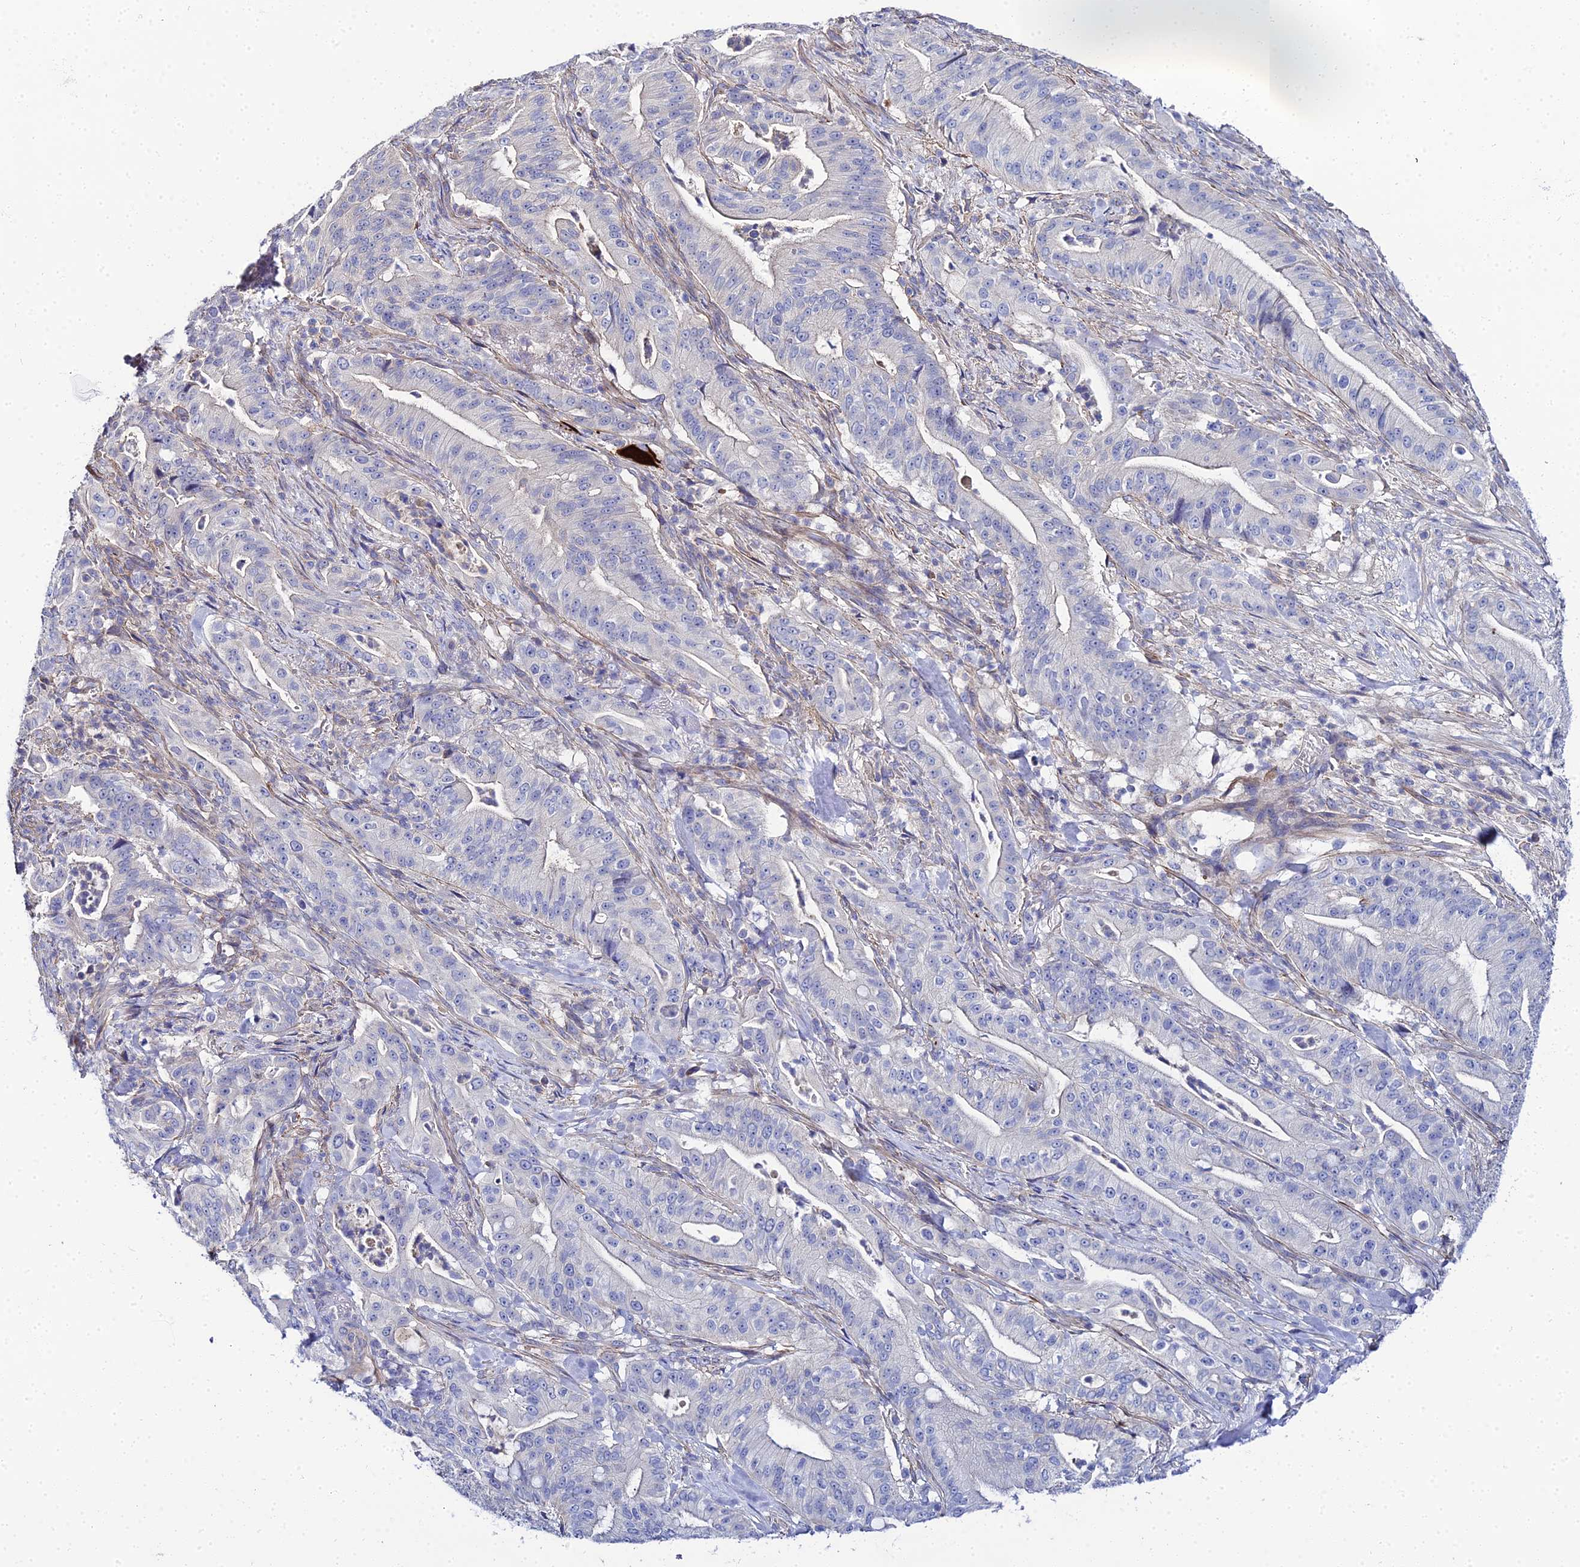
{"staining": {"intensity": "negative", "quantity": "none", "location": "none"}, "tissue": "pancreatic cancer", "cell_type": "Tumor cells", "image_type": "cancer", "snomed": [{"axis": "morphology", "description": "Adenocarcinoma, NOS"}, {"axis": "topography", "description": "Pancreas"}], "caption": "High magnification brightfield microscopy of pancreatic cancer (adenocarcinoma) stained with DAB (brown) and counterstained with hematoxylin (blue): tumor cells show no significant expression.", "gene": "APOBEC3H", "patient": {"sex": "male", "age": 71}}